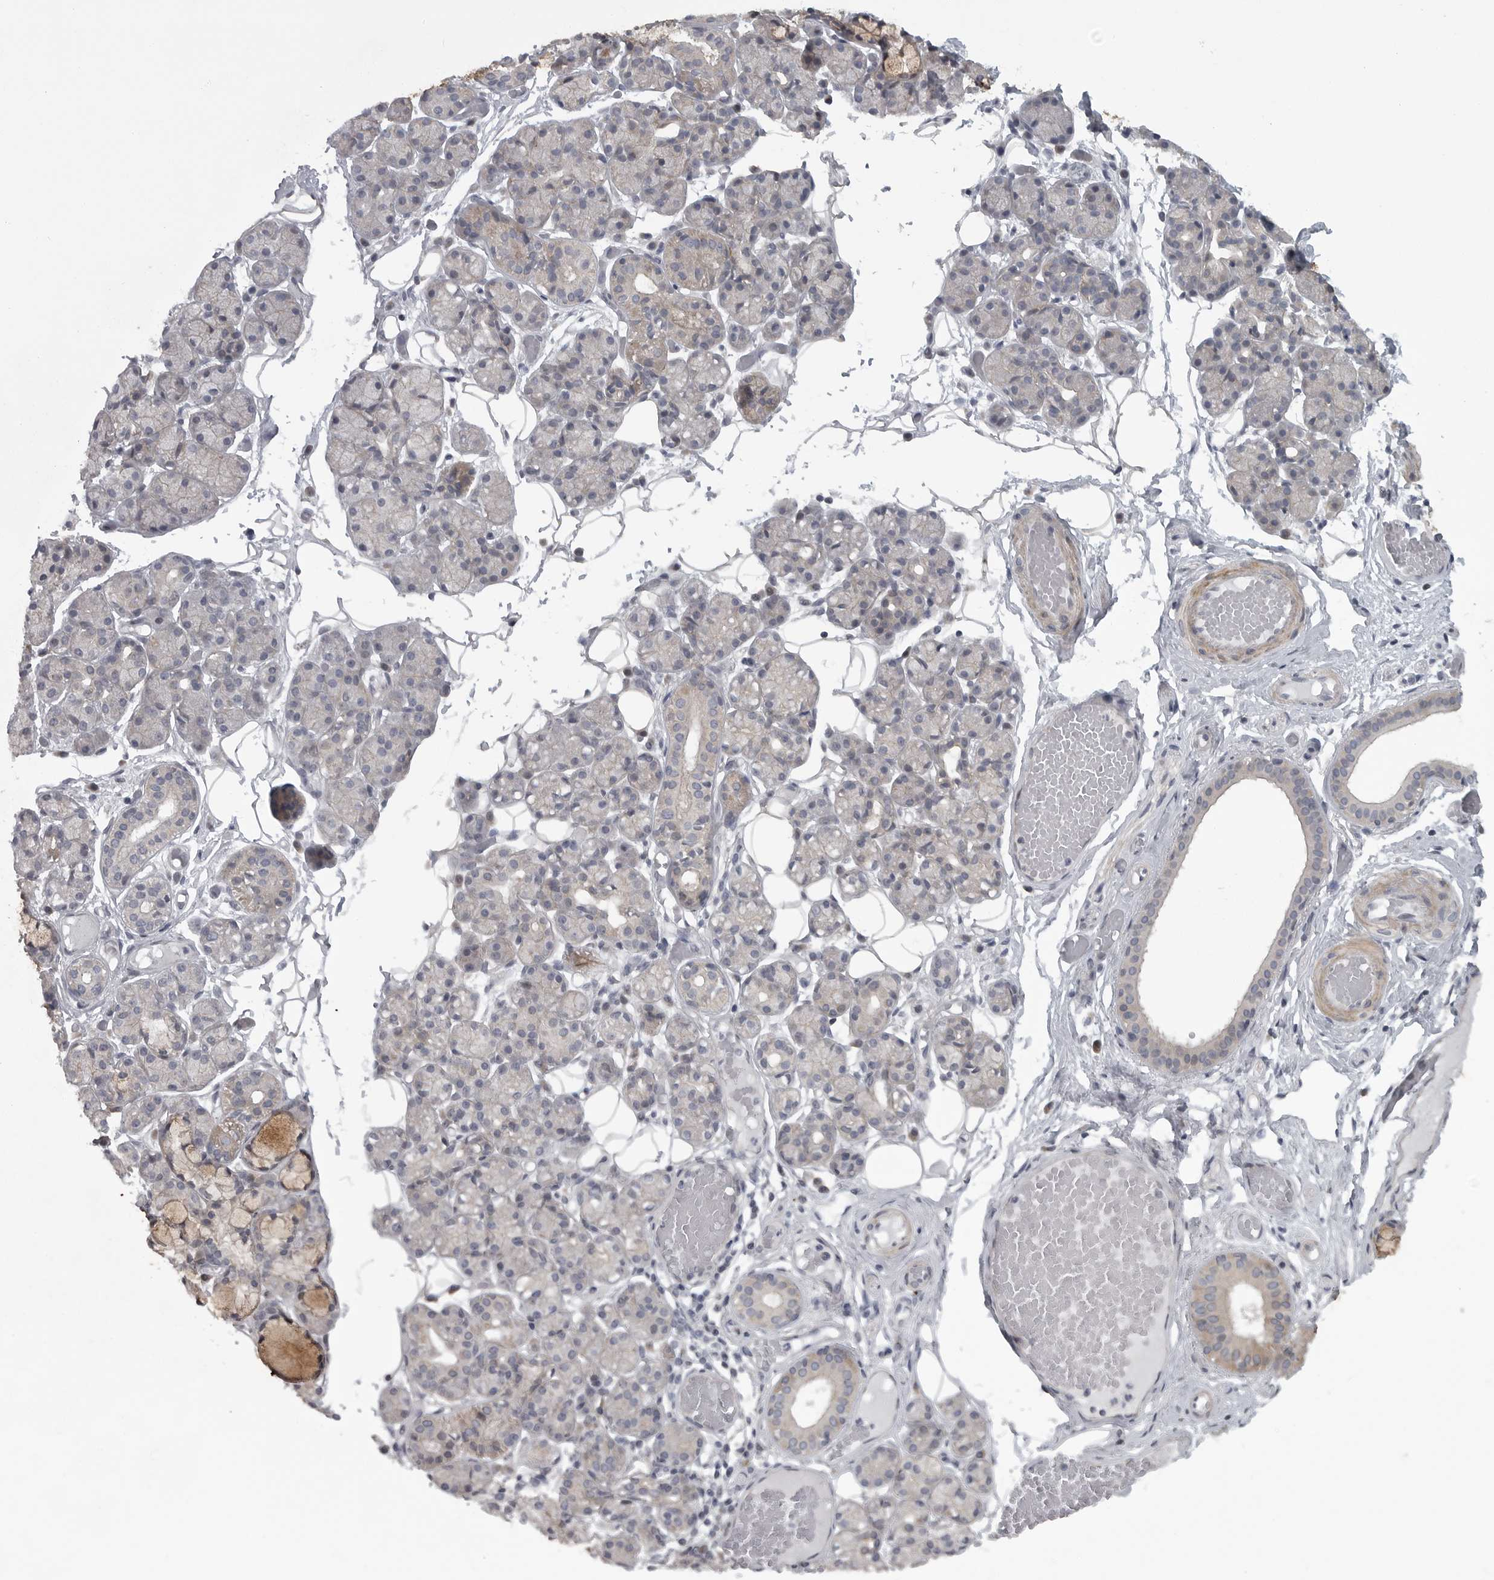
{"staining": {"intensity": "moderate", "quantity": "<25%", "location": "cytoplasmic/membranous"}, "tissue": "salivary gland", "cell_type": "Glandular cells", "image_type": "normal", "snomed": [{"axis": "morphology", "description": "Normal tissue, NOS"}, {"axis": "topography", "description": "Salivary gland"}], "caption": "Immunohistochemistry (IHC) image of normal salivary gland stained for a protein (brown), which exhibits low levels of moderate cytoplasmic/membranous staining in about <25% of glandular cells.", "gene": "PPP1R9A", "patient": {"sex": "male", "age": 63}}